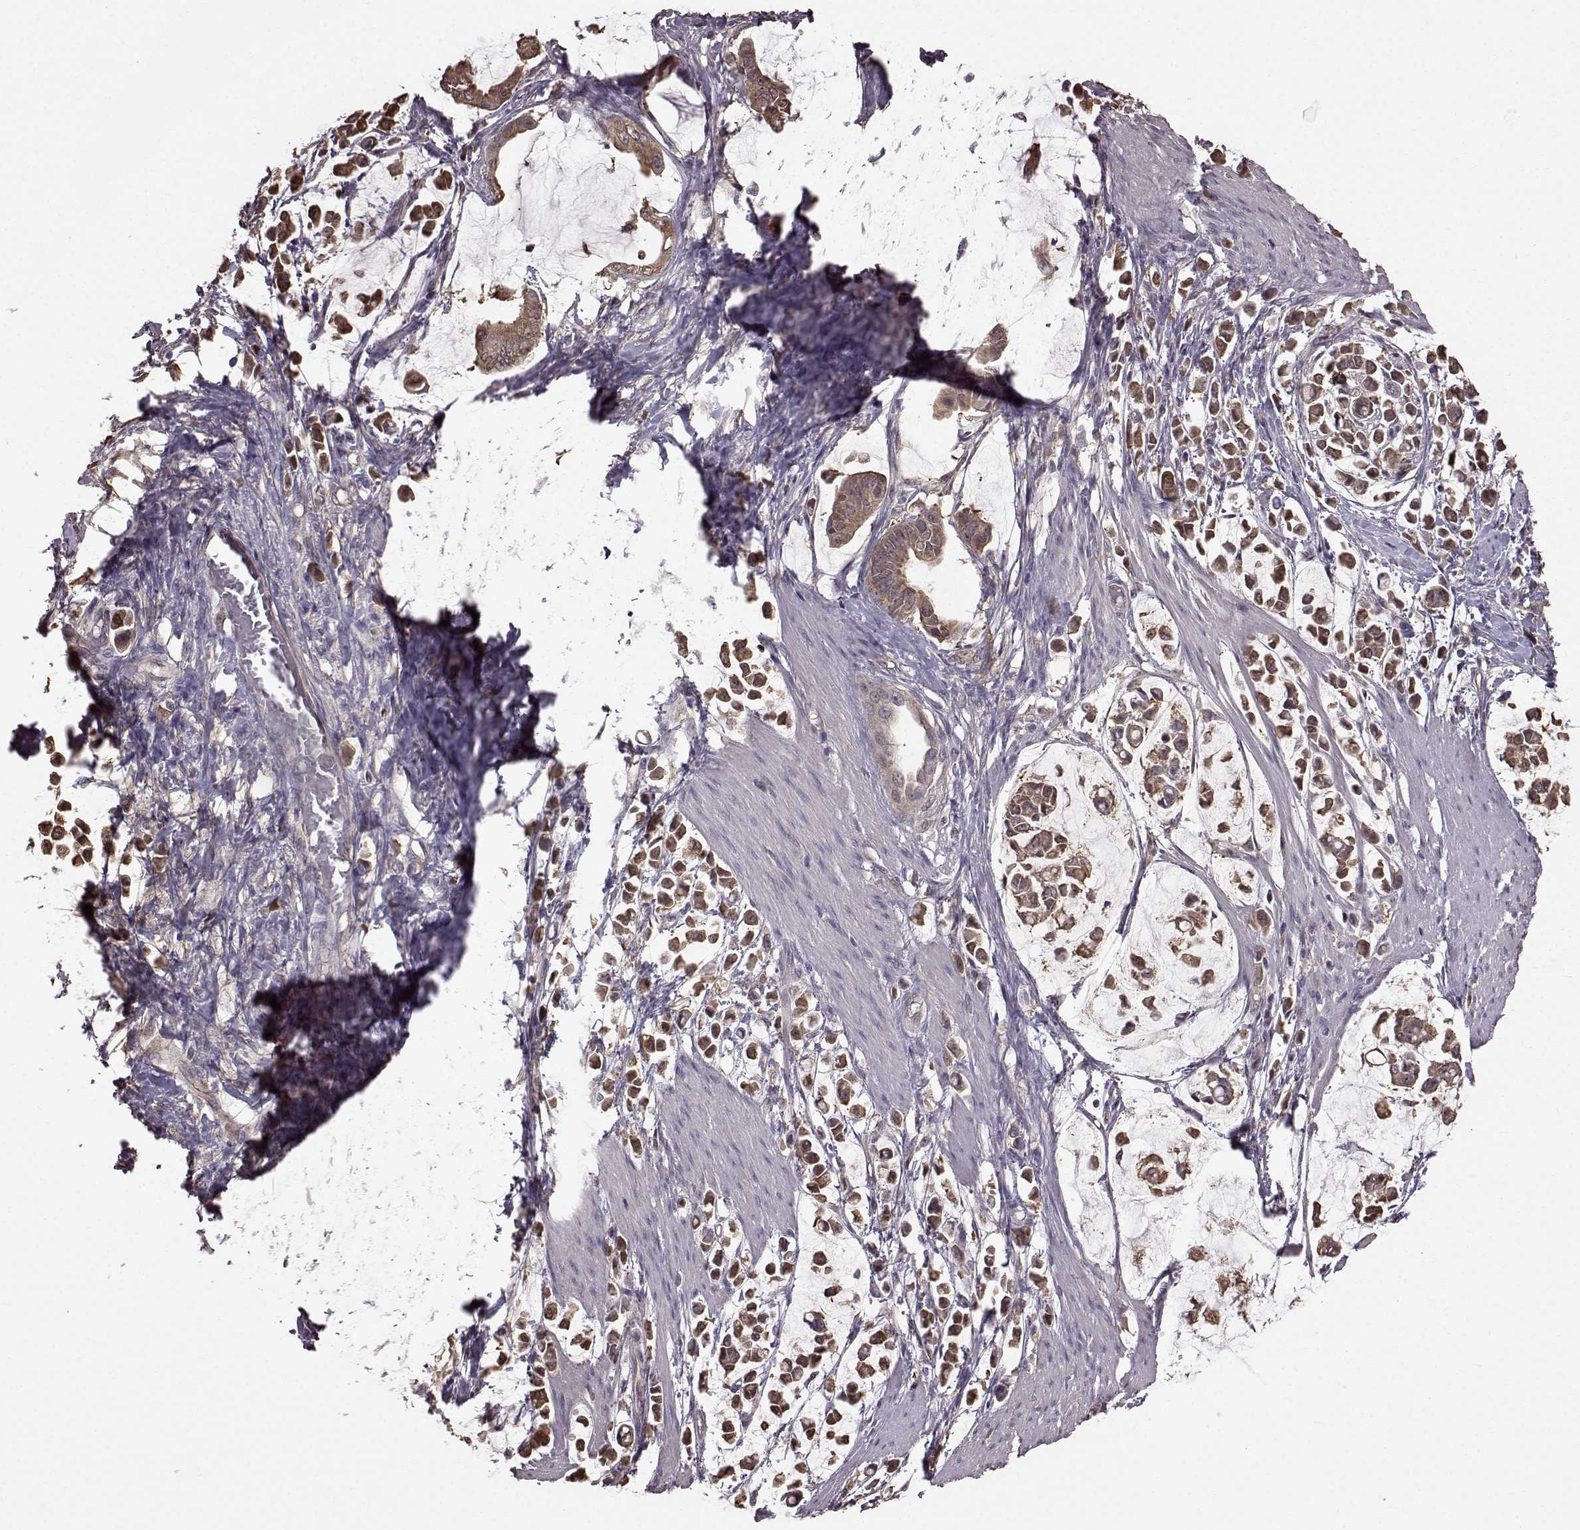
{"staining": {"intensity": "strong", "quantity": ">75%", "location": "cytoplasmic/membranous"}, "tissue": "stomach cancer", "cell_type": "Tumor cells", "image_type": "cancer", "snomed": [{"axis": "morphology", "description": "Adenocarcinoma, NOS"}, {"axis": "topography", "description": "Stomach"}], "caption": "An image showing strong cytoplasmic/membranous positivity in about >75% of tumor cells in adenocarcinoma (stomach), as visualized by brown immunohistochemical staining.", "gene": "NME1-NME2", "patient": {"sex": "male", "age": 82}}